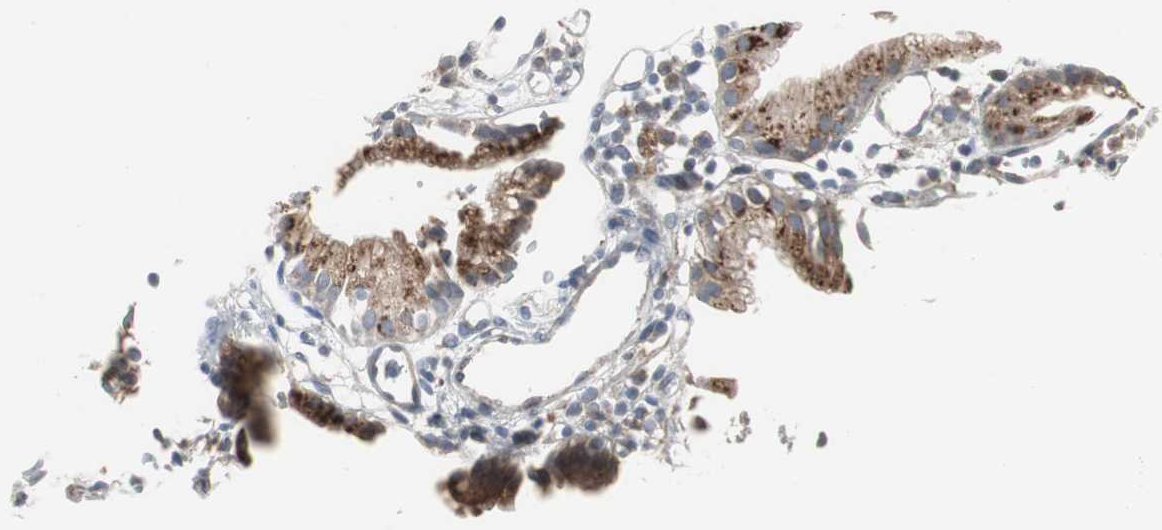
{"staining": {"intensity": "strong", "quantity": ">75%", "location": "cytoplasmic/membranous"}, "tissue": "gallbladder", "cell_type": "Glandular cells", "image_type": "normal", "snomed": [{"axis": "morphology", "description": "Normal tissue, NOS"}, {"axis": "topography", "description": "Gallbladder"}], "caption": "Immunohistochemistry image of normal gallbladder stained for a protein (brown), which demonstrates high levels of strong cytoplasmic/membranous positivity in approximately >75% of glandular cells.", "gene": "GBA1", "patient": {"sex": "male", "age": 65}}